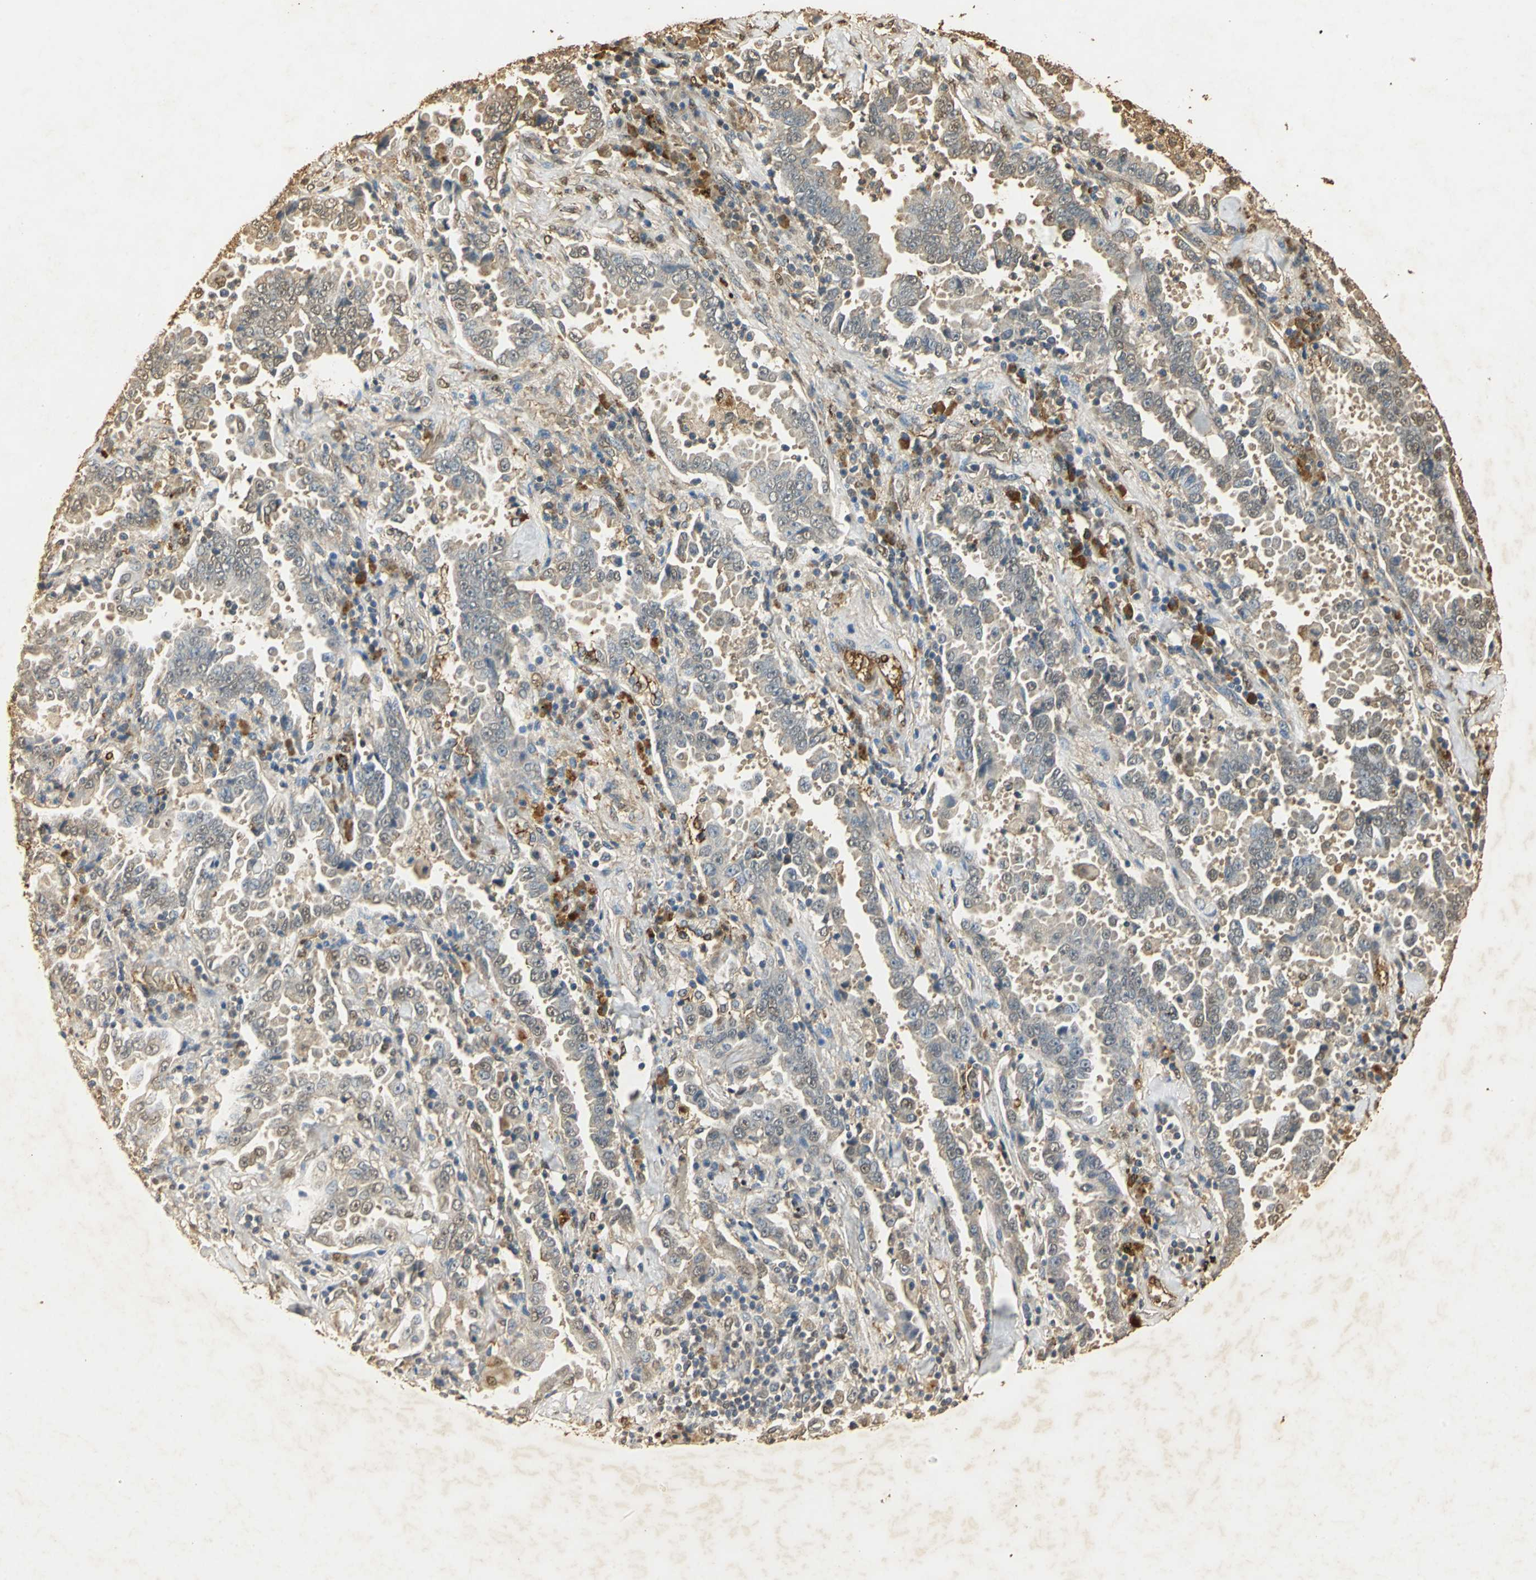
{"staining": {"intensity": "weak", "quantity": ">75%", "location": "cytoplasmic/membranous"}, "tissue": "lung cancer", "cell_type": "Tumor cells", "image_type": "cancer", "snomed": [{"axis": "morphology", "description": "Normal tissue, NOS"}, {"axis": "morphology", "description": "Inflammation, NOS"}, {"axis": "morphology", "description": "Adenocarcinoma, NOS"}, {"axis": "topography", "description": "Lung"}], "caption": "Approximately >75% of tumor cells in adenocarcinoma (lung) exhibit weak cytoplasmic/membranous protein staining as visualized by brown immunohistochemical staining.", "gene": "GAPDH", "patient": {"sex": "female", "age": 64}}